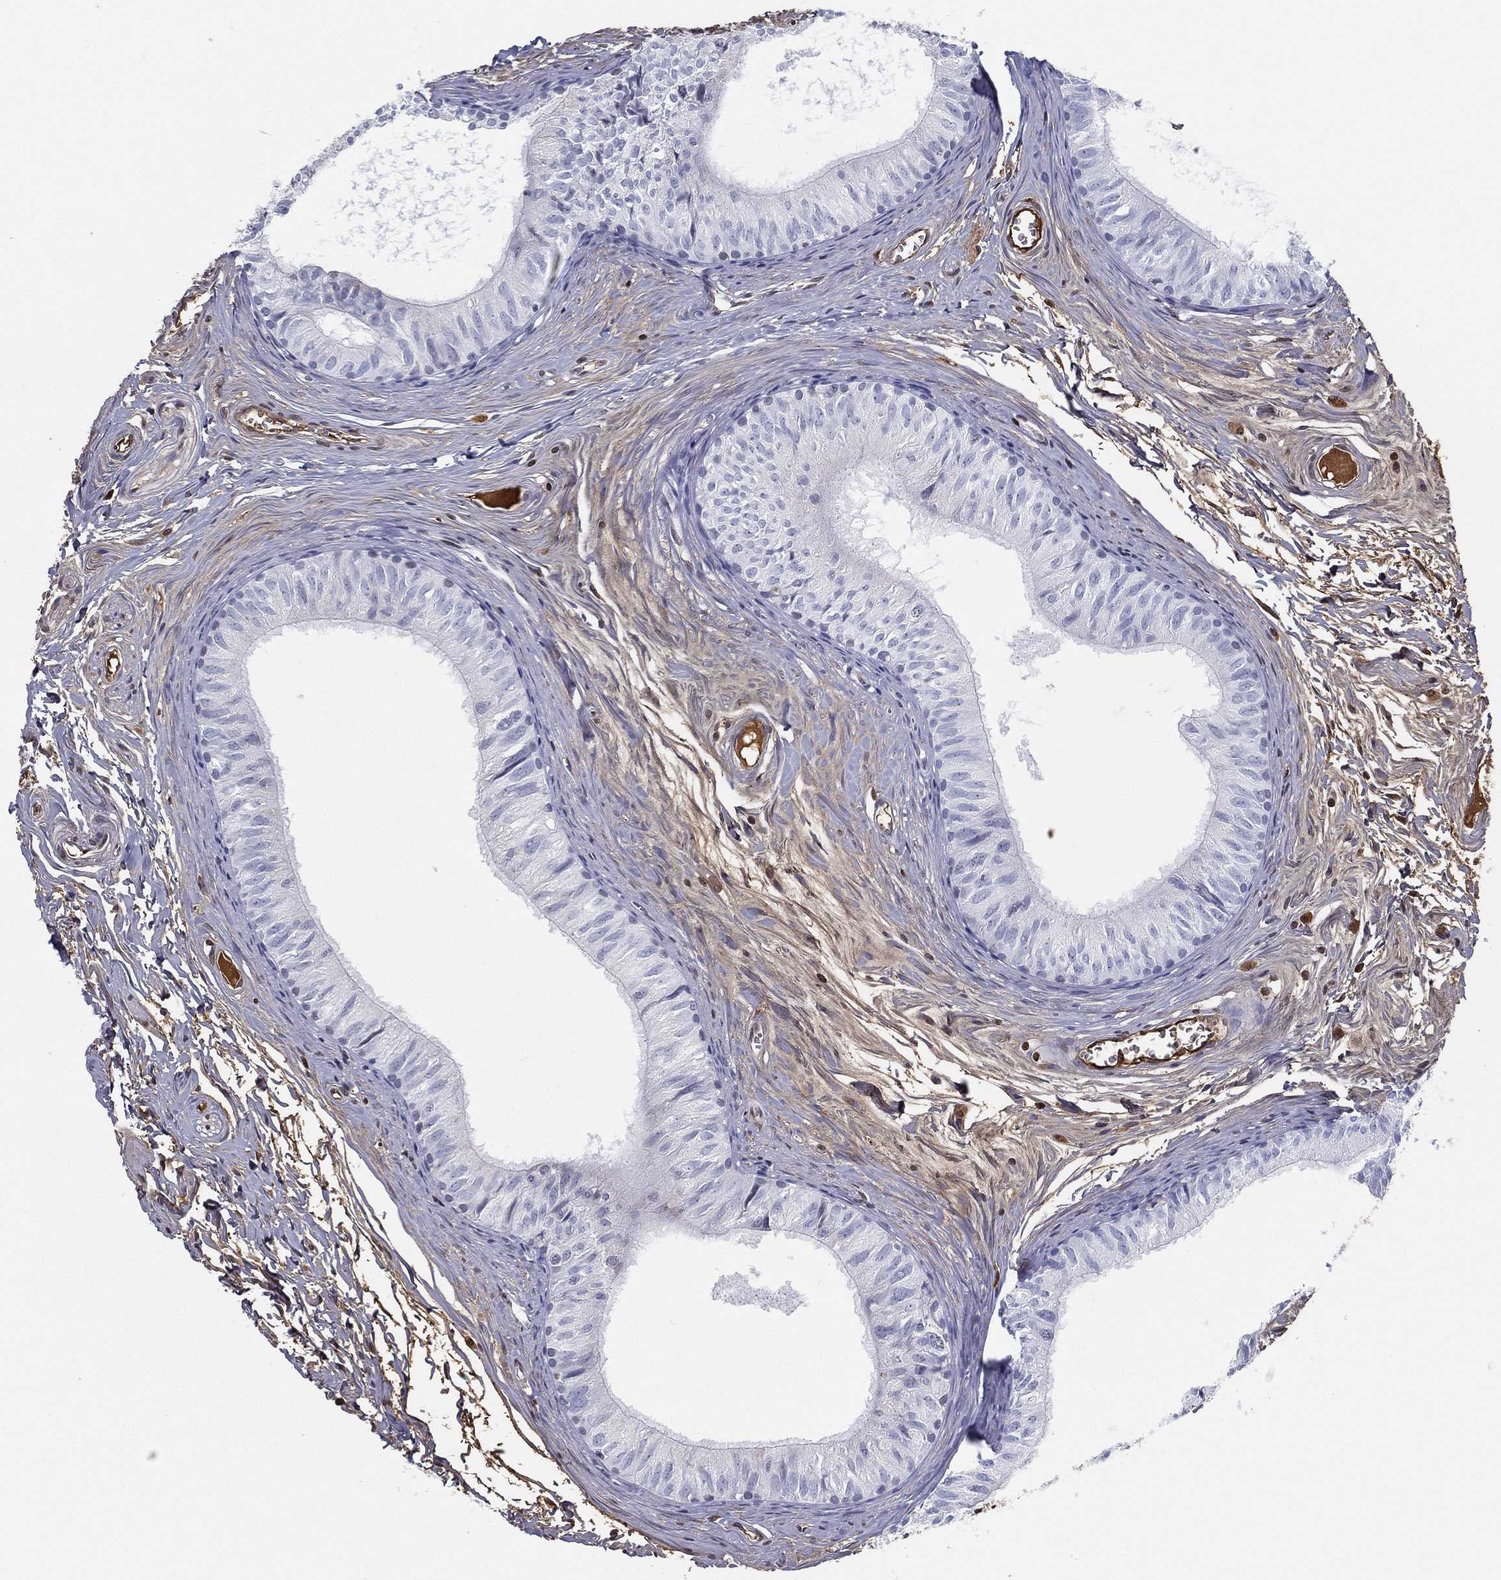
{"staining": {"intensity": "negative", "quantity": "none", "location": "none"}, "tissue": "epididymis", "cell_type": "Glandular cells", "image_type": "normal", "snomed": [{"axis": "morphology", "description": "Normal tissue, NOS"}, {"axis": "topography", "description": "Epididymis"}], "caption": "The IHC image has no significant staining in glandular cells of epididymis.", "gene": "IFNB1", "patient": {"sex": "male", "age": 52}}